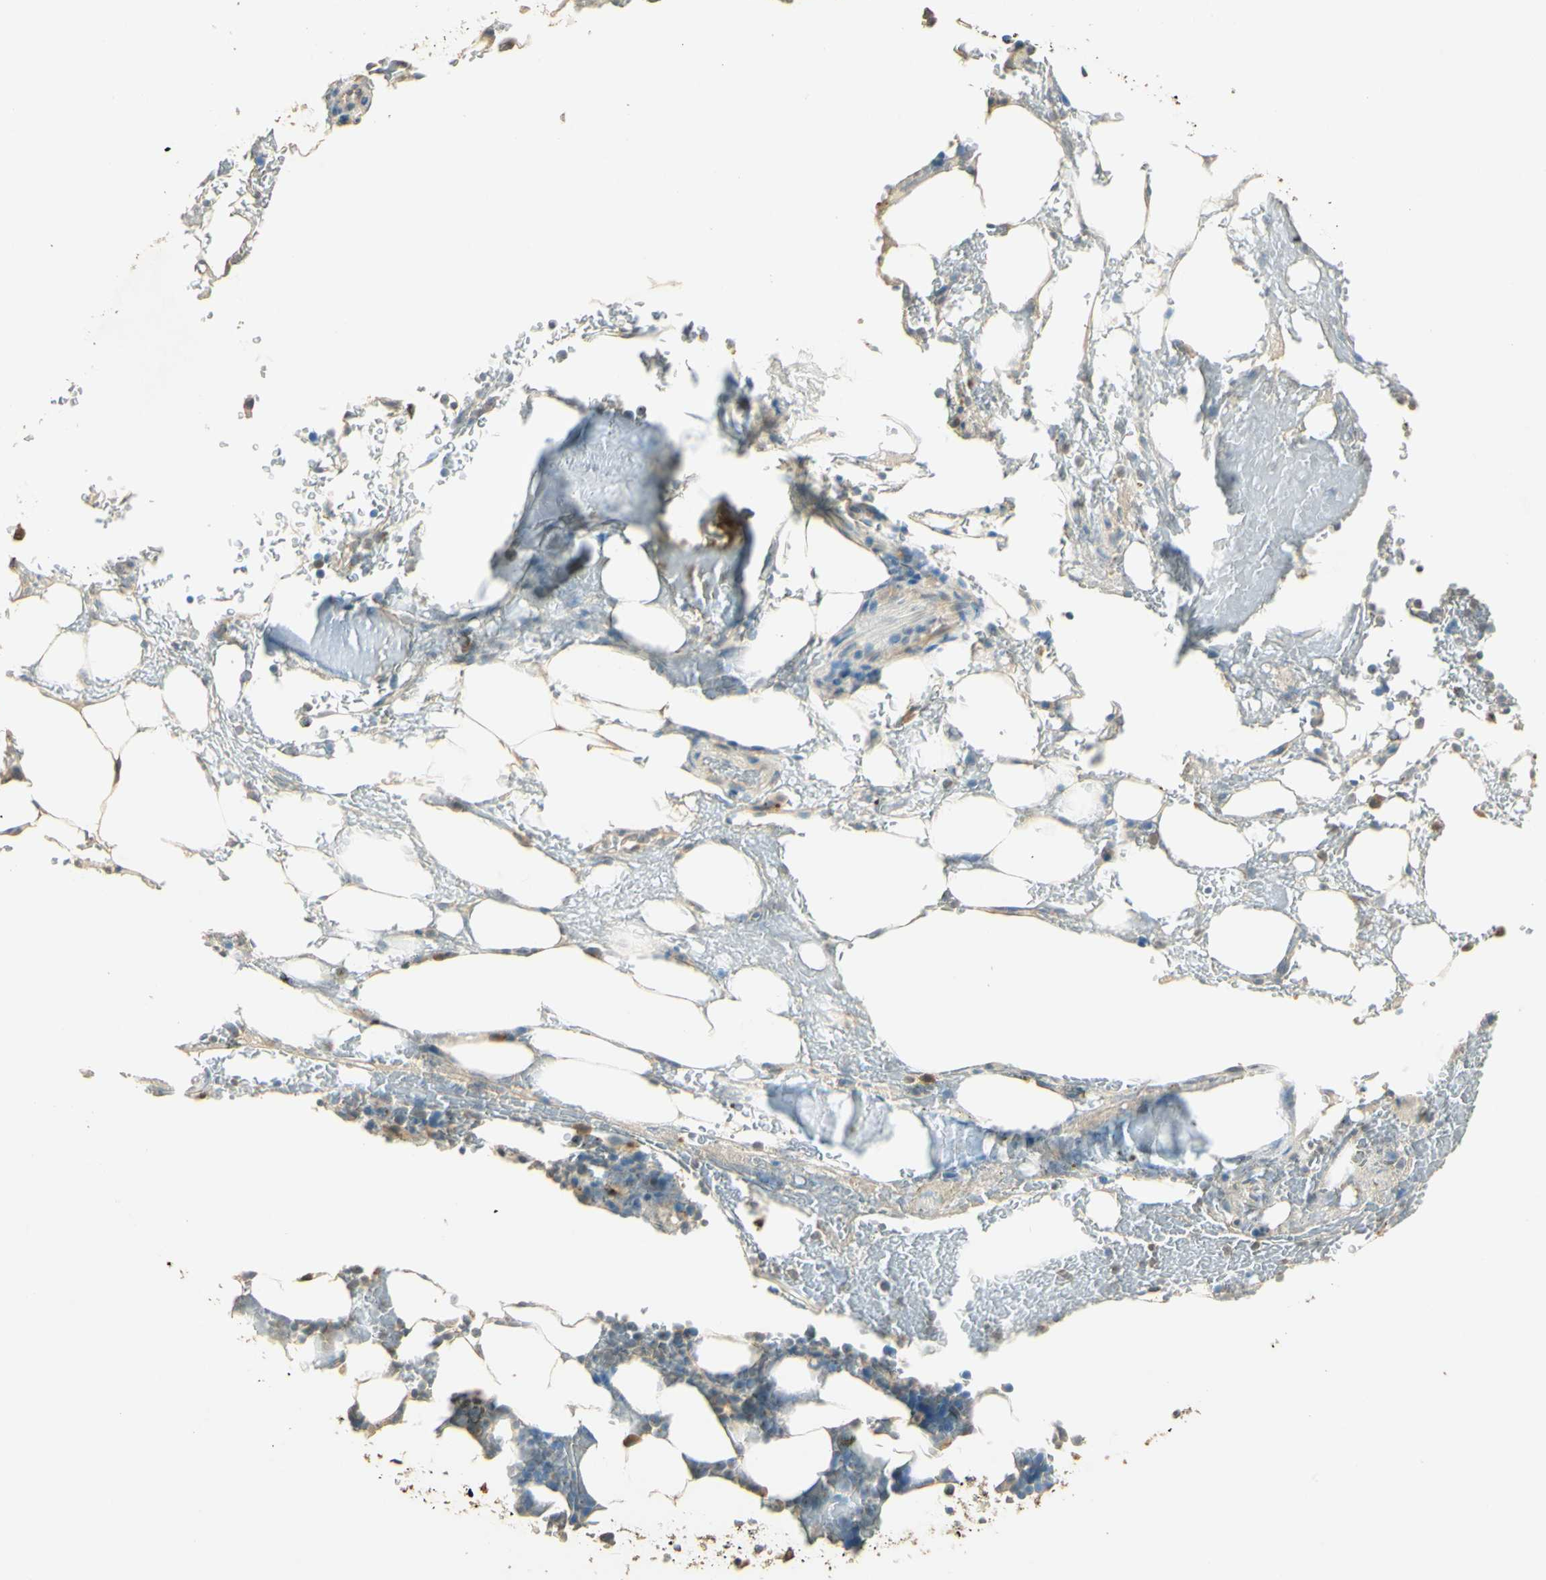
{"staining": {"intensity": "weak", "quantity": "<25%", "location": "cytoplasmic/membranous"}, "tissue": "bone marrow", "cell_type": "Hematopoietic cells", "image_type": "normal", "snomed": [{"axis": "morphology", "description": "Normal tissue, NOS"}, {"axis": "topography", "description": "Bone marrow"}], "caption": "Bone marrow stained for a protein using IHC shows no expression hematopoietic cells.", "gene": "UXS1", "patient": {"sex": "female", "age": 73}}